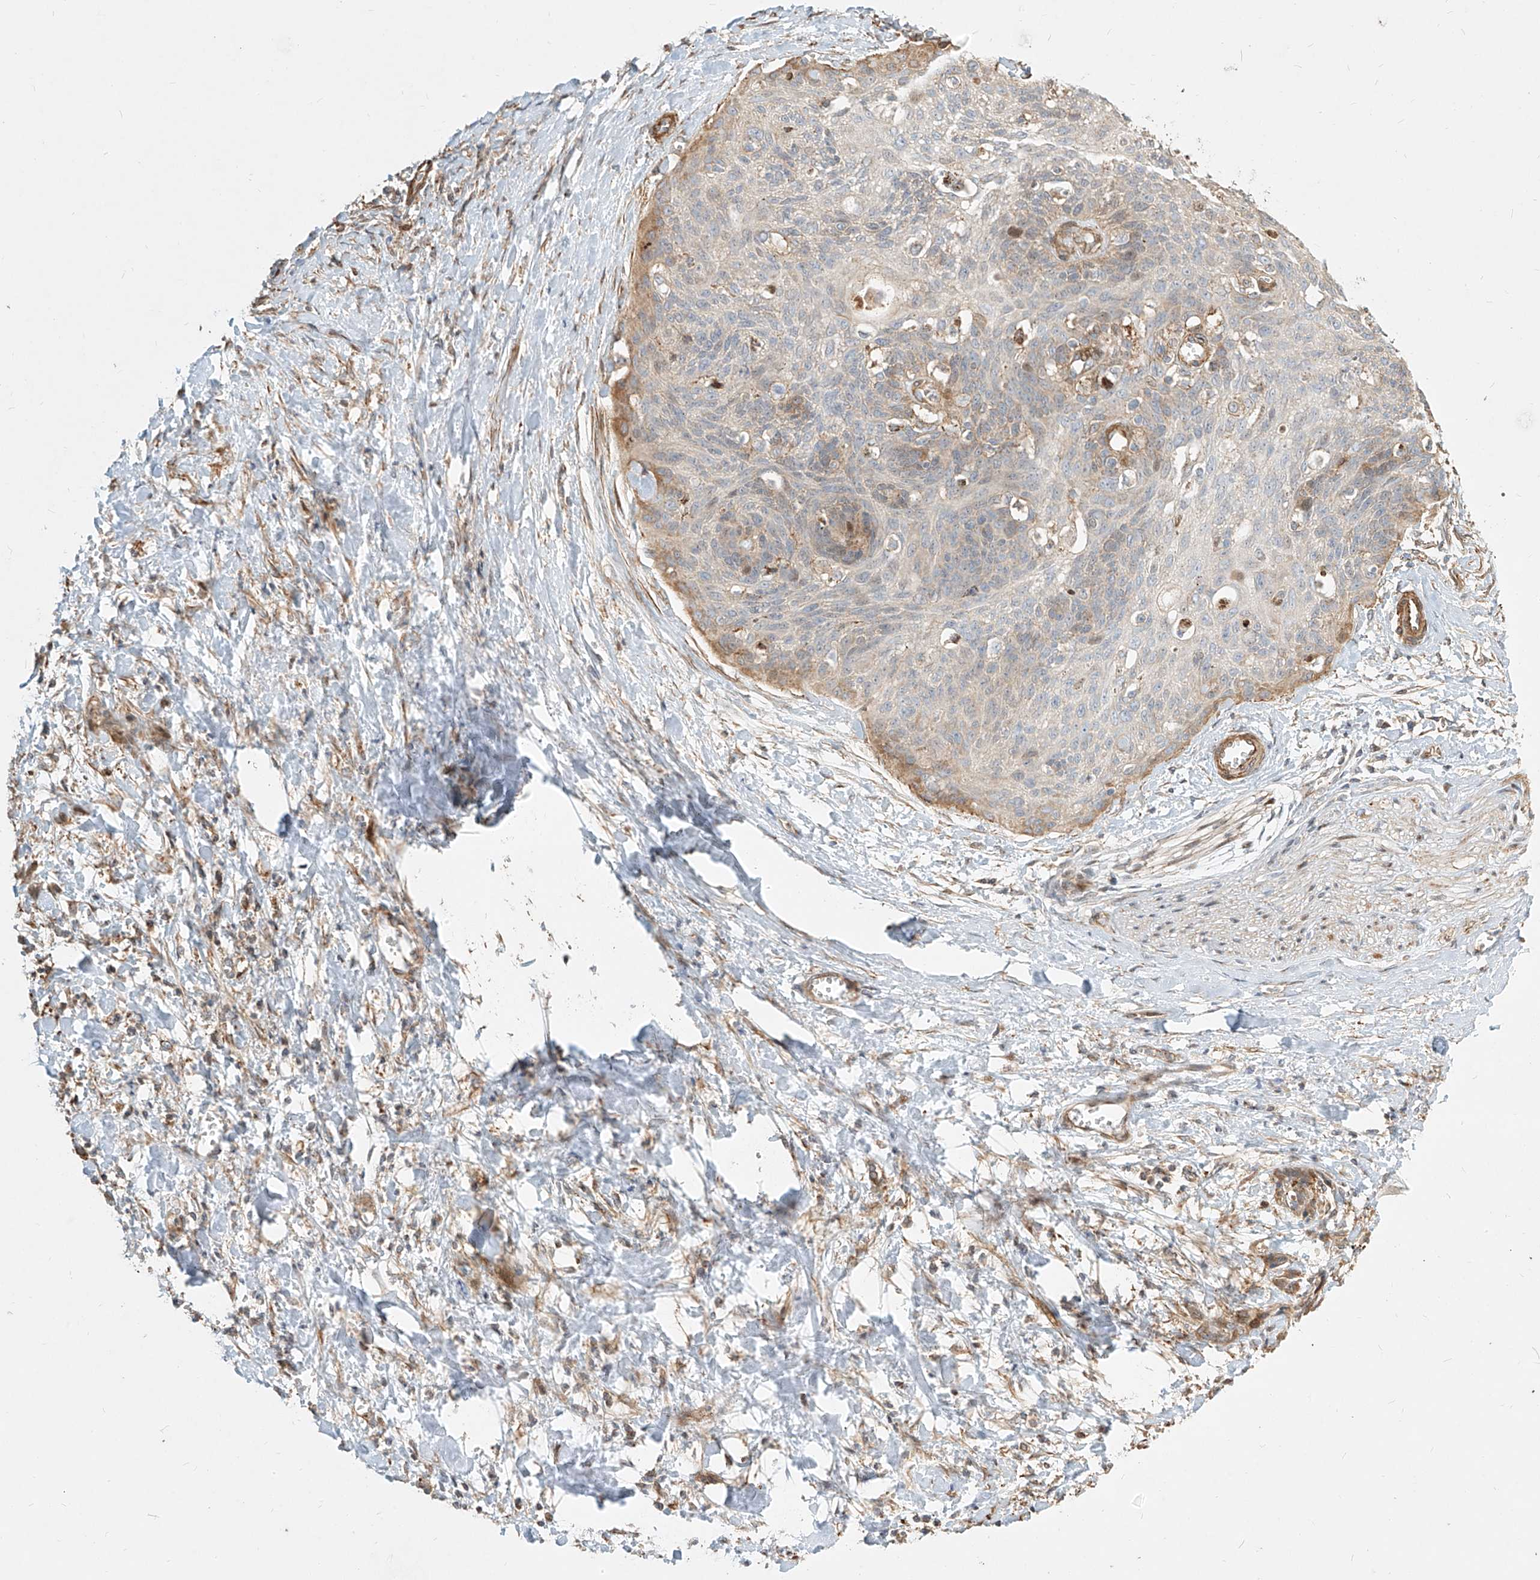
{"staining": {"intensity": "moderate", "quantity": "25%-75%", "location": "cytoplasmic/membranous"}, "tissue": "cervical cancer", "cell_type": "Tumor cells", "image_type": "cancer", "snomed": [{"axis": "morphology", "description": "Squamous cell carcinoma, NOS"}, {"axis": "topography", "description": "Cervix"}], "caption": "Protein expression analysis of human cervical squamous cell carcinoma reveals moderate cytoplasmic/membranous expression in about 25%-75% of tumor cells.", "gene": "MTX2", "patient": {"sex": "female", "age": 55}}